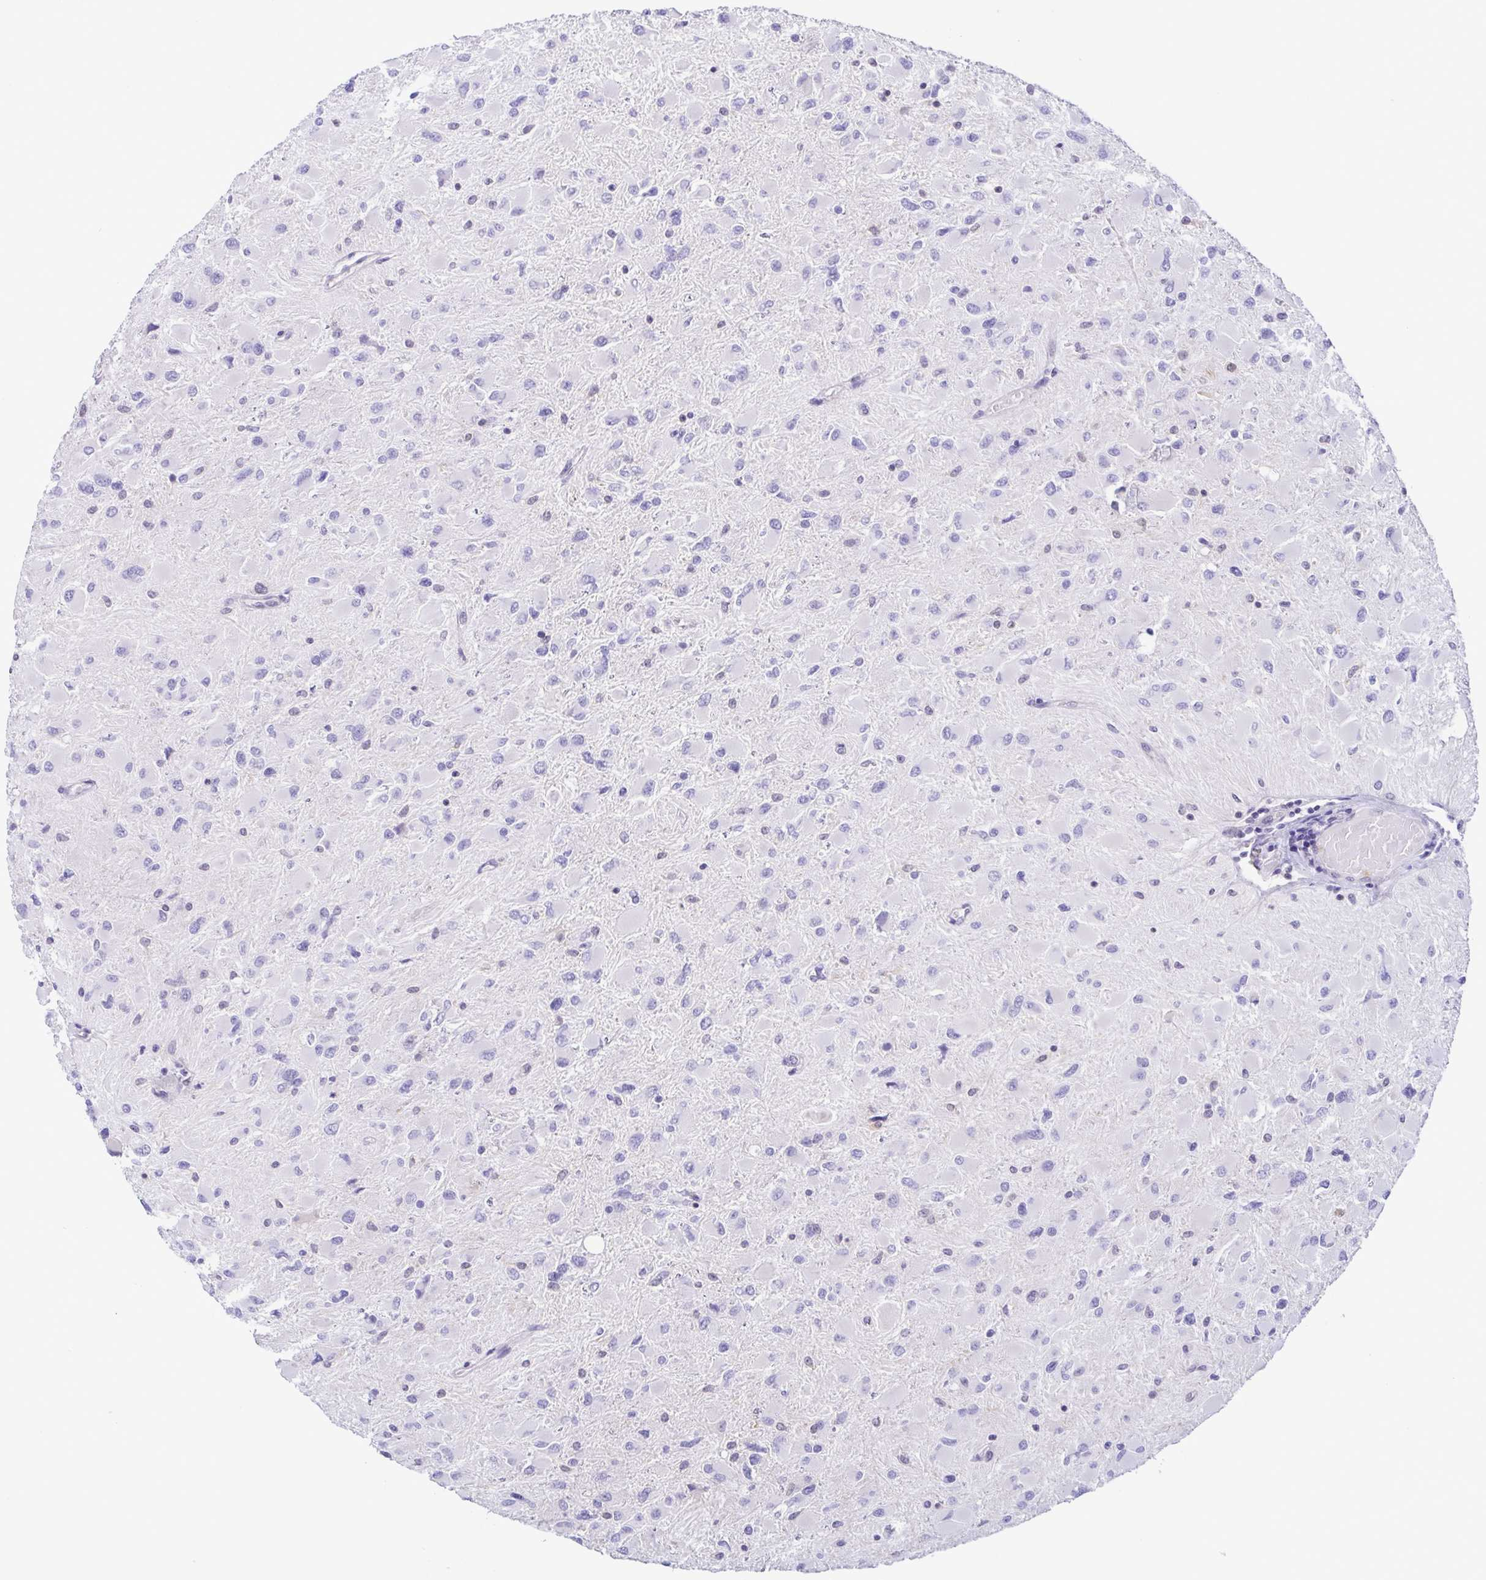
{"staining": {"intensity": "negative", "quantity": "none", "location": "none"}, "tissue": "glioma", "cell_type": "Tumor cells", "image_type": "cancer", "snomed": [{"axis": "morphology", "description": "Glioma, malignant, High grade"}, {"axis": "topography", "description": "Cerebral cortex"}], "caption": "A high-resolution photomicrograph shows immunohistochemistry (IHC) staining of glioma, which shows no significant positivity in tumor cells.", "gene": "LDHC", "patient": {"sex": "female", "age": 36}}